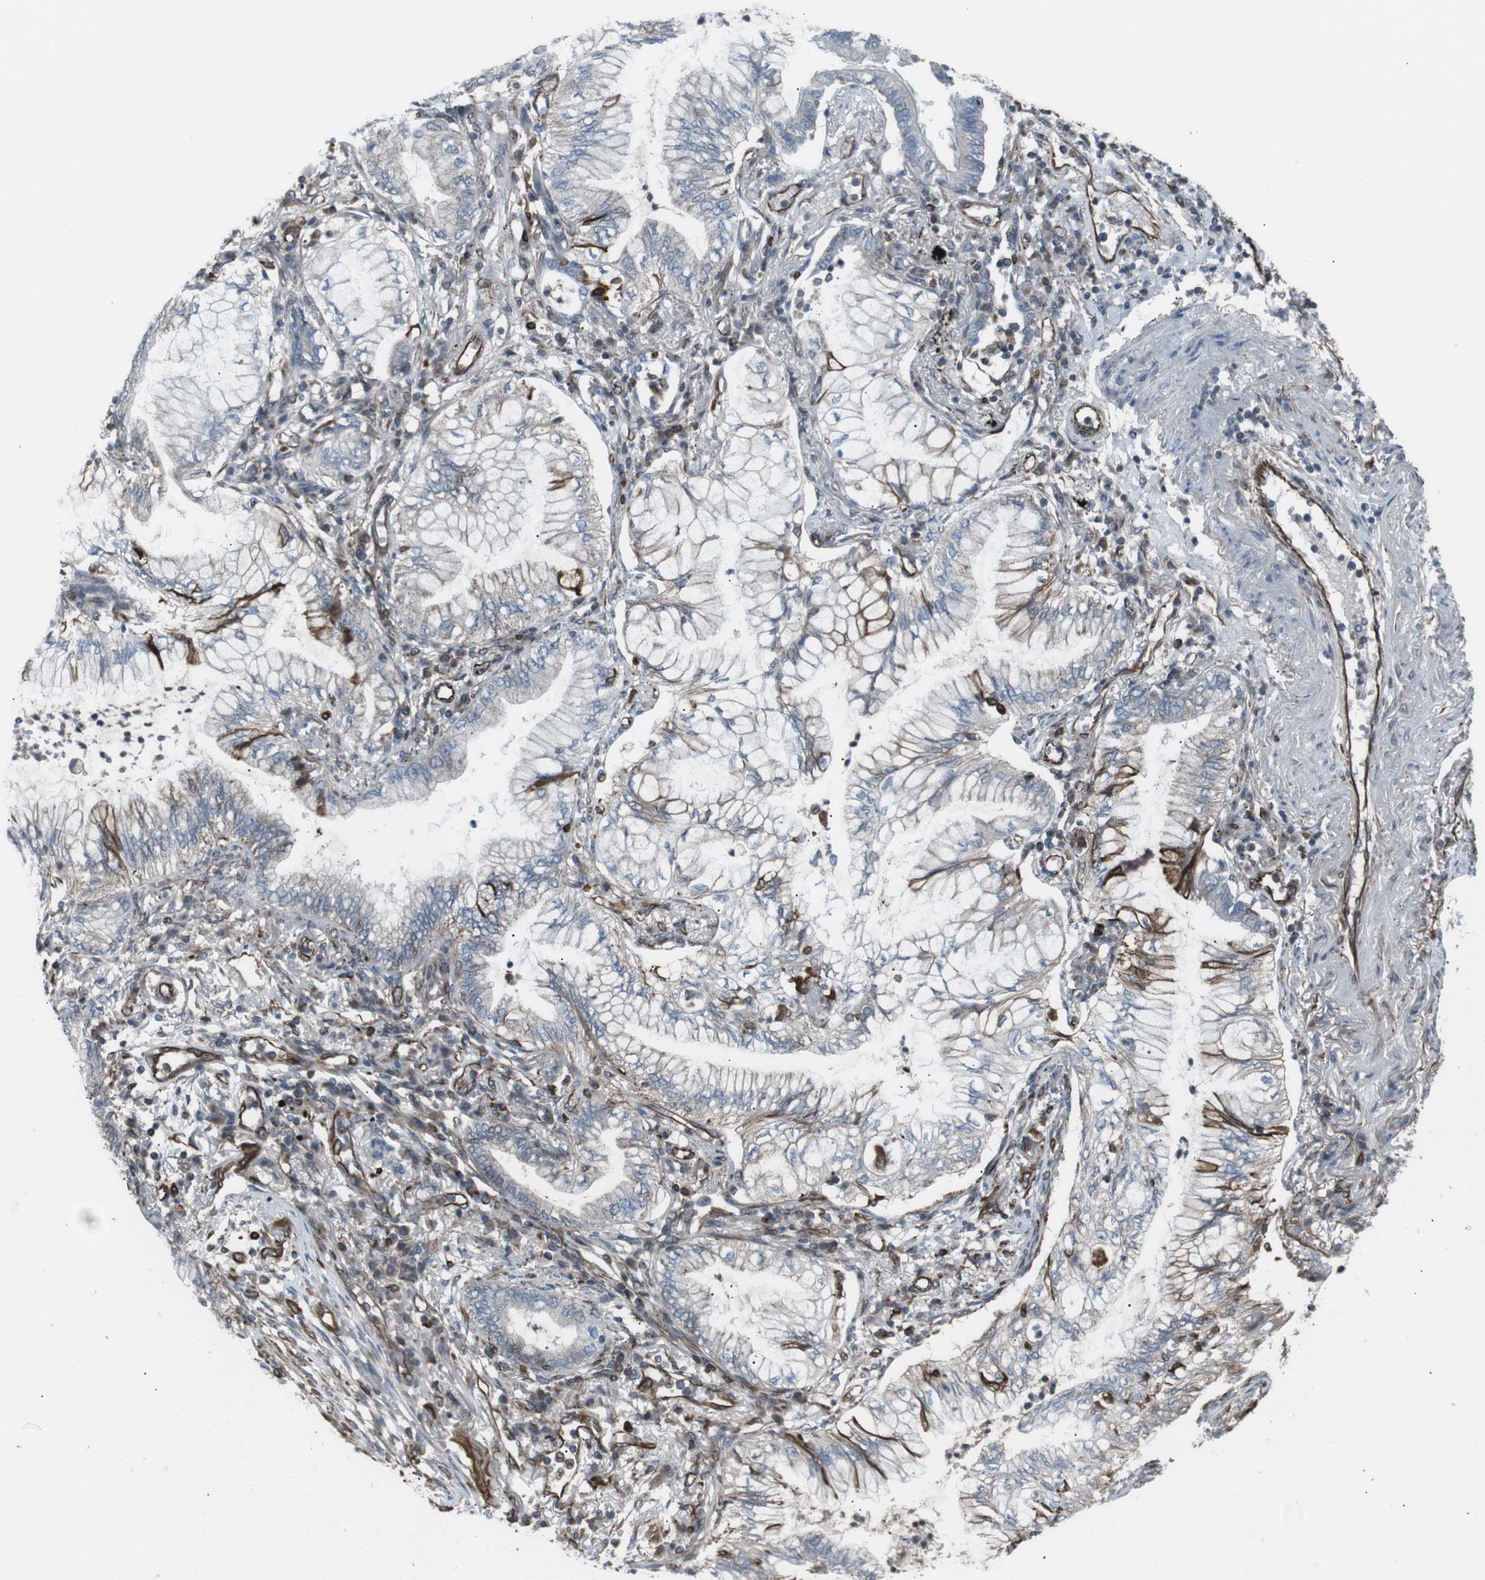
{"staining": {"intensity": "negative", "quantity": "none", "location": "none"}, "tissue": "lung cancer", "cell_type": "Tumor cells", "image_type": "cancer", "snomed": [{"axis": "morphology", "description": "Normal tissue, NOS"}, {"axis": "morphology", "description": "Adenocarcinoma, NOS"}, {"axis": "topography", "description": "Bronchus"}, {"axis": "topography", "description": "Lung"}], "caption": "Tumor cells show no significant protein positivity in adenocarcinoma (lung).", "gene": "TMEM141", "patient": {"sex": "female", "age": 70}}